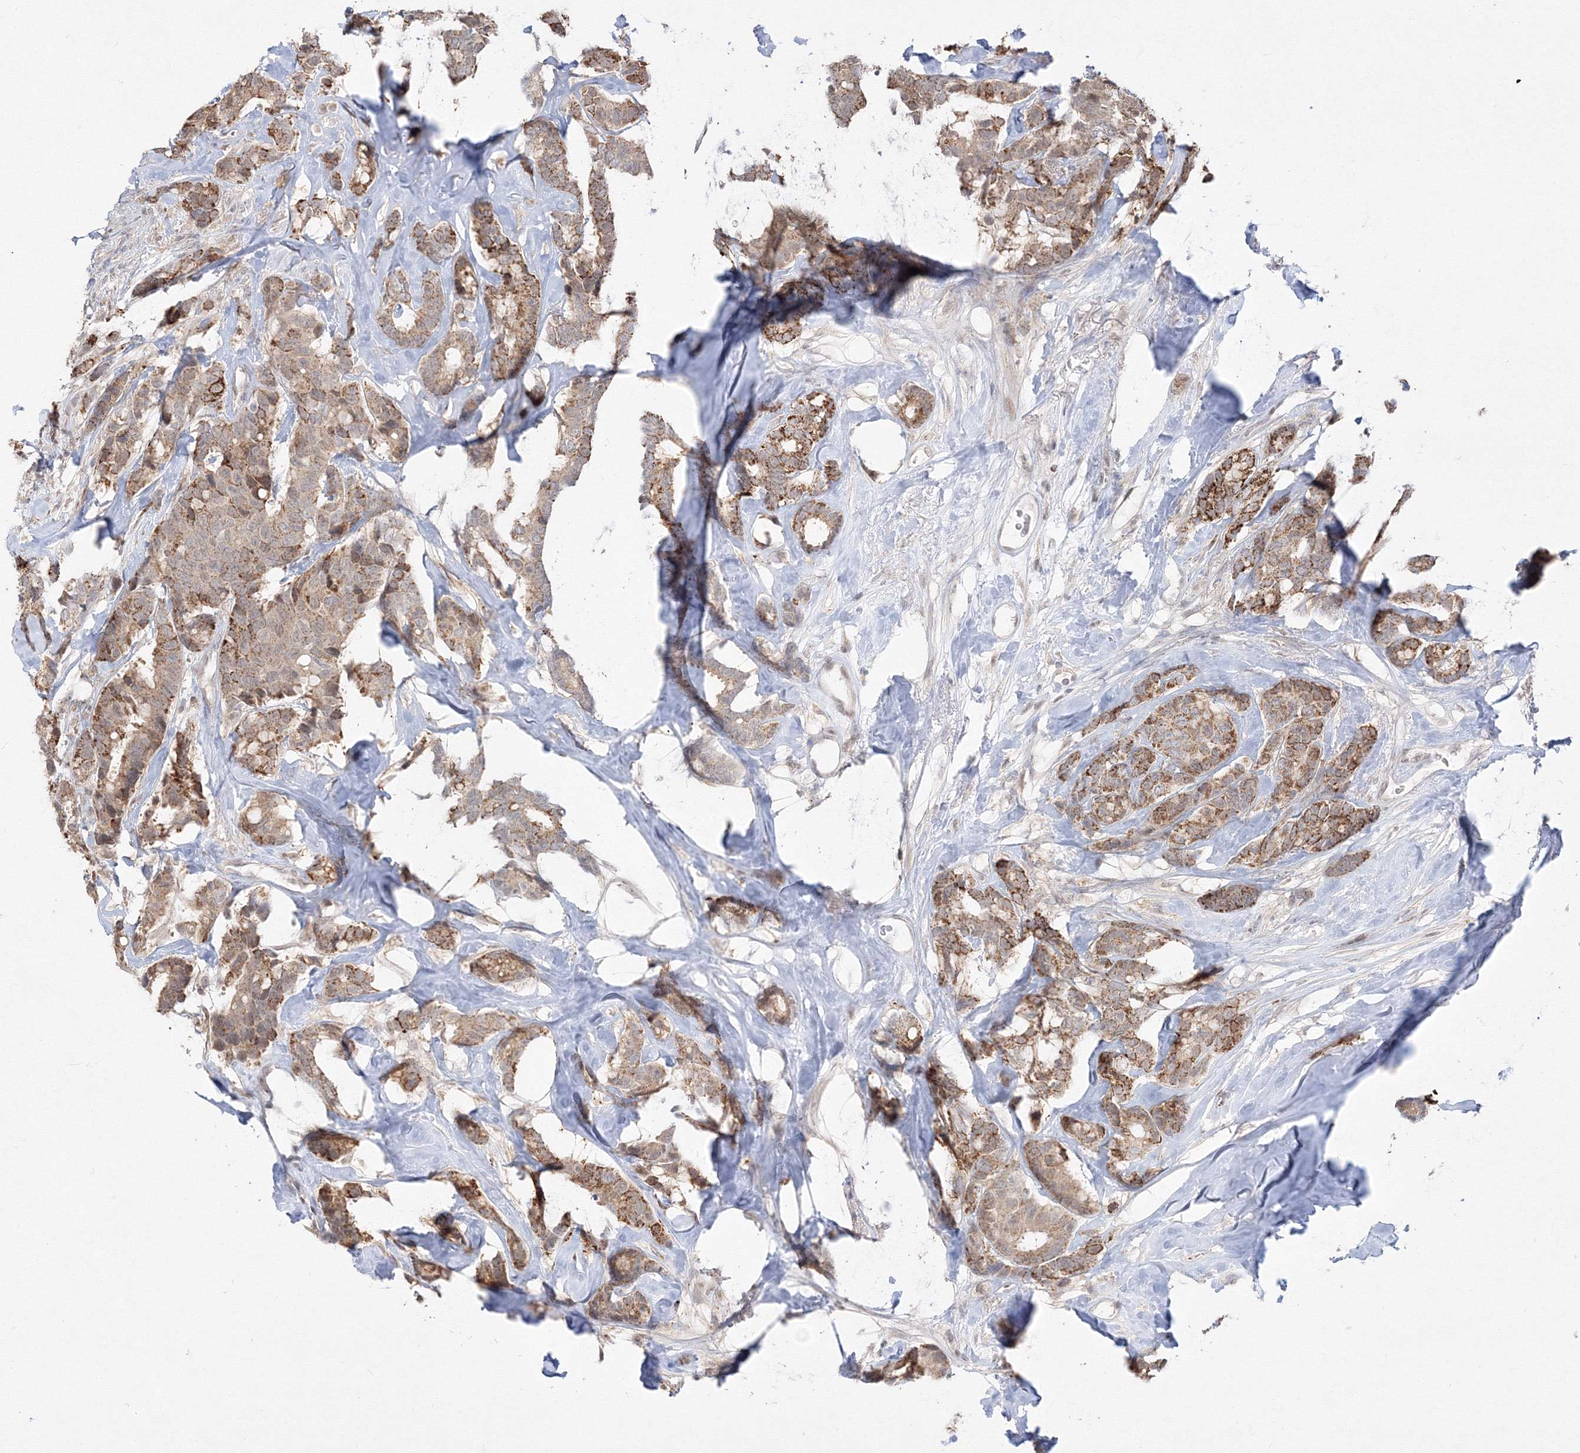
{"staining": {"intensity": "strong", "quantity": ">75%", "location": "cytoplasmic/membranous"}, "tissue": "breast cancer", "cell_type": "Tumor cells", "image_type": "cancer", "snomed": [{"axis": "morphology", "description": "Duct carcinoma"}, {"axis": "topography", "description": "Breast"}], "caption": "This photomicrograph exhibits immunohistochemistry (IHC) staining of human breast cancer, with high strong cytoplasmic/membranous staining in approximately >75% of tumor cells.", "gene": "COPS4", "patient": {"sex": "female", "age": 40}}